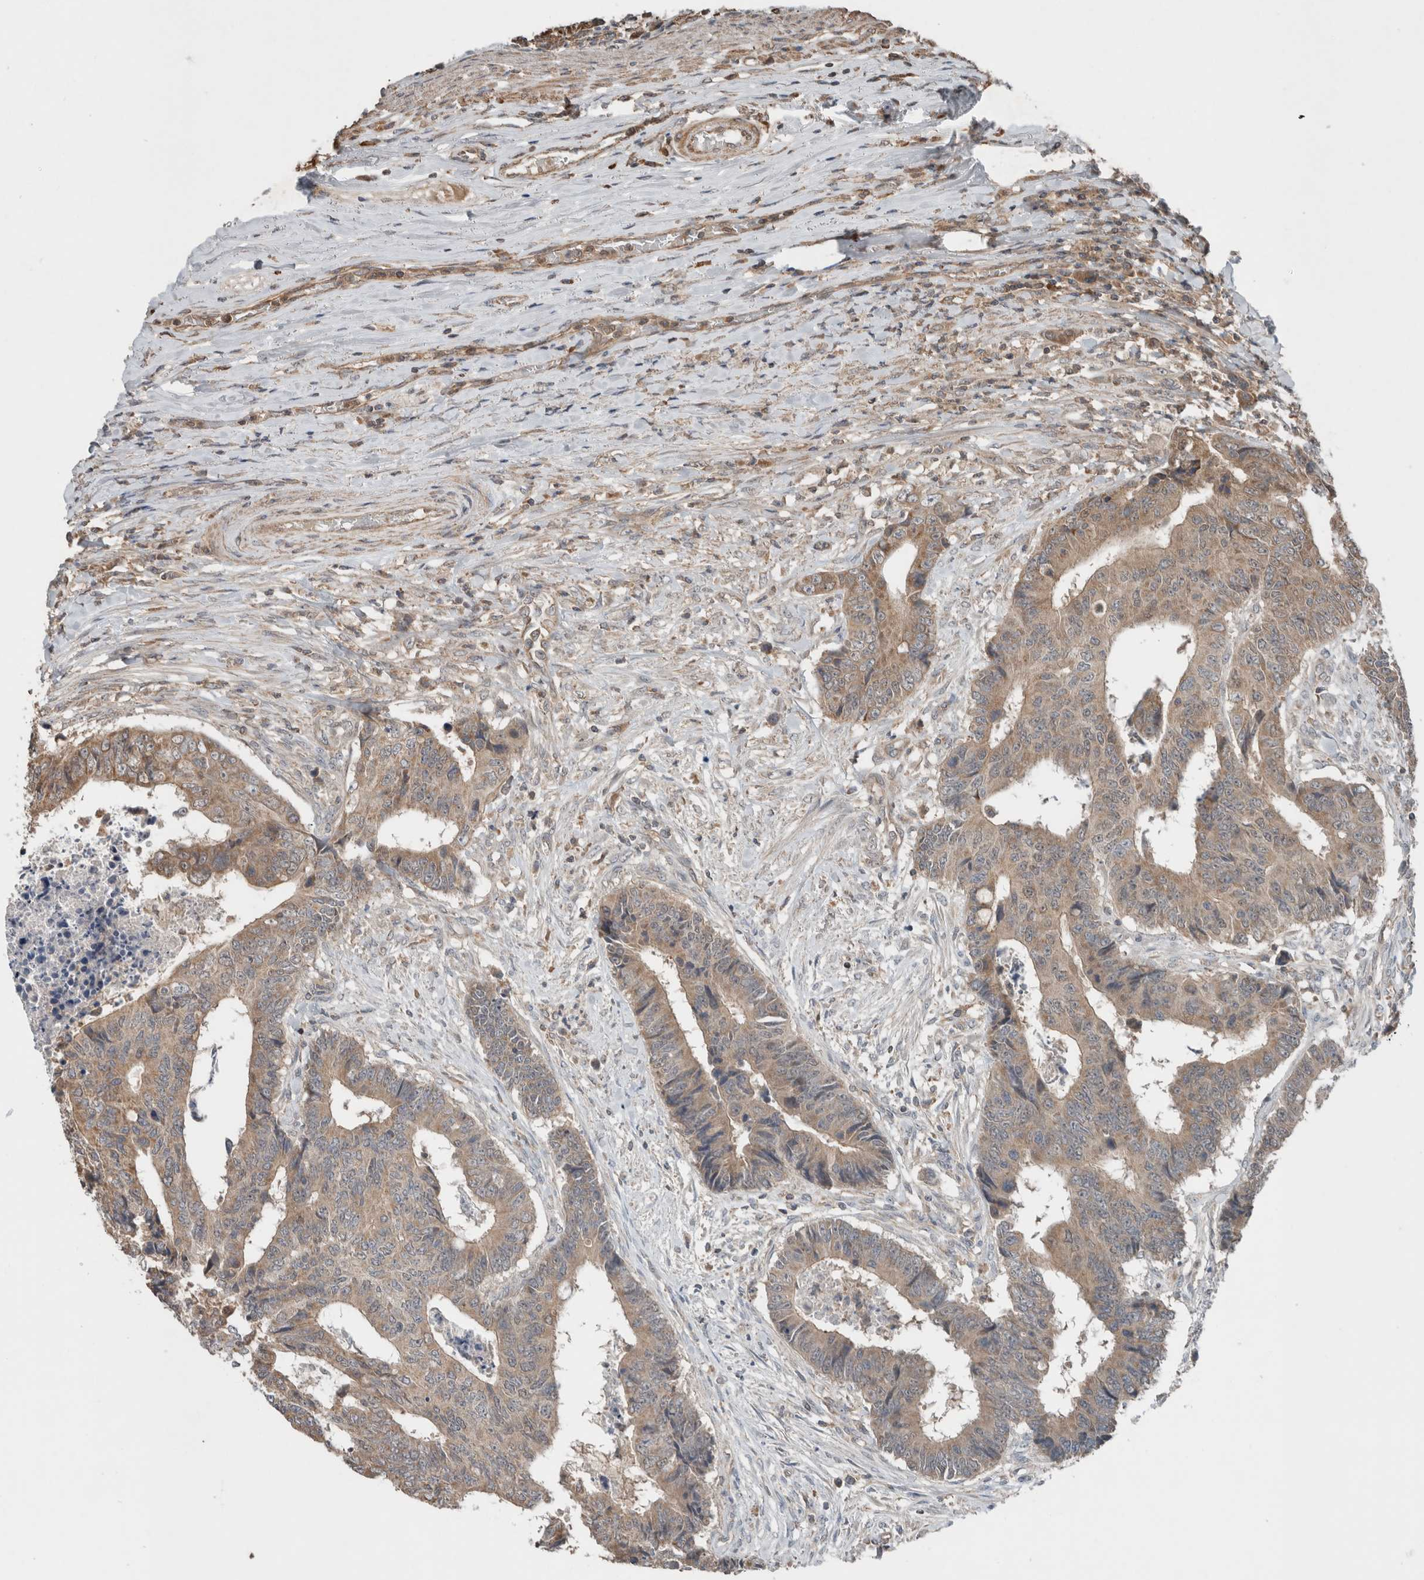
{"staining": {"intensity": "moderate", "quantity": ">75%", "location": "cytoplasmic/membranous"}, "tissue": "colorectal cancer", "cell_type": "Tumor cells", "image_type": "cancer", "snomed": [{"axis": "morphology", "description": "Adenocarcinoma, NOS"}, {"axis": "topography", "description": "Rectum"}], "caption": "The histopathology image shows a brown stain indicating the presence of a protein in the cytoplasmic/membranous of tumor cells in colorectal cancer (adenocarcinoma).", "gene": "KLK14", "patient": {"sex": "male", "age": 84}}